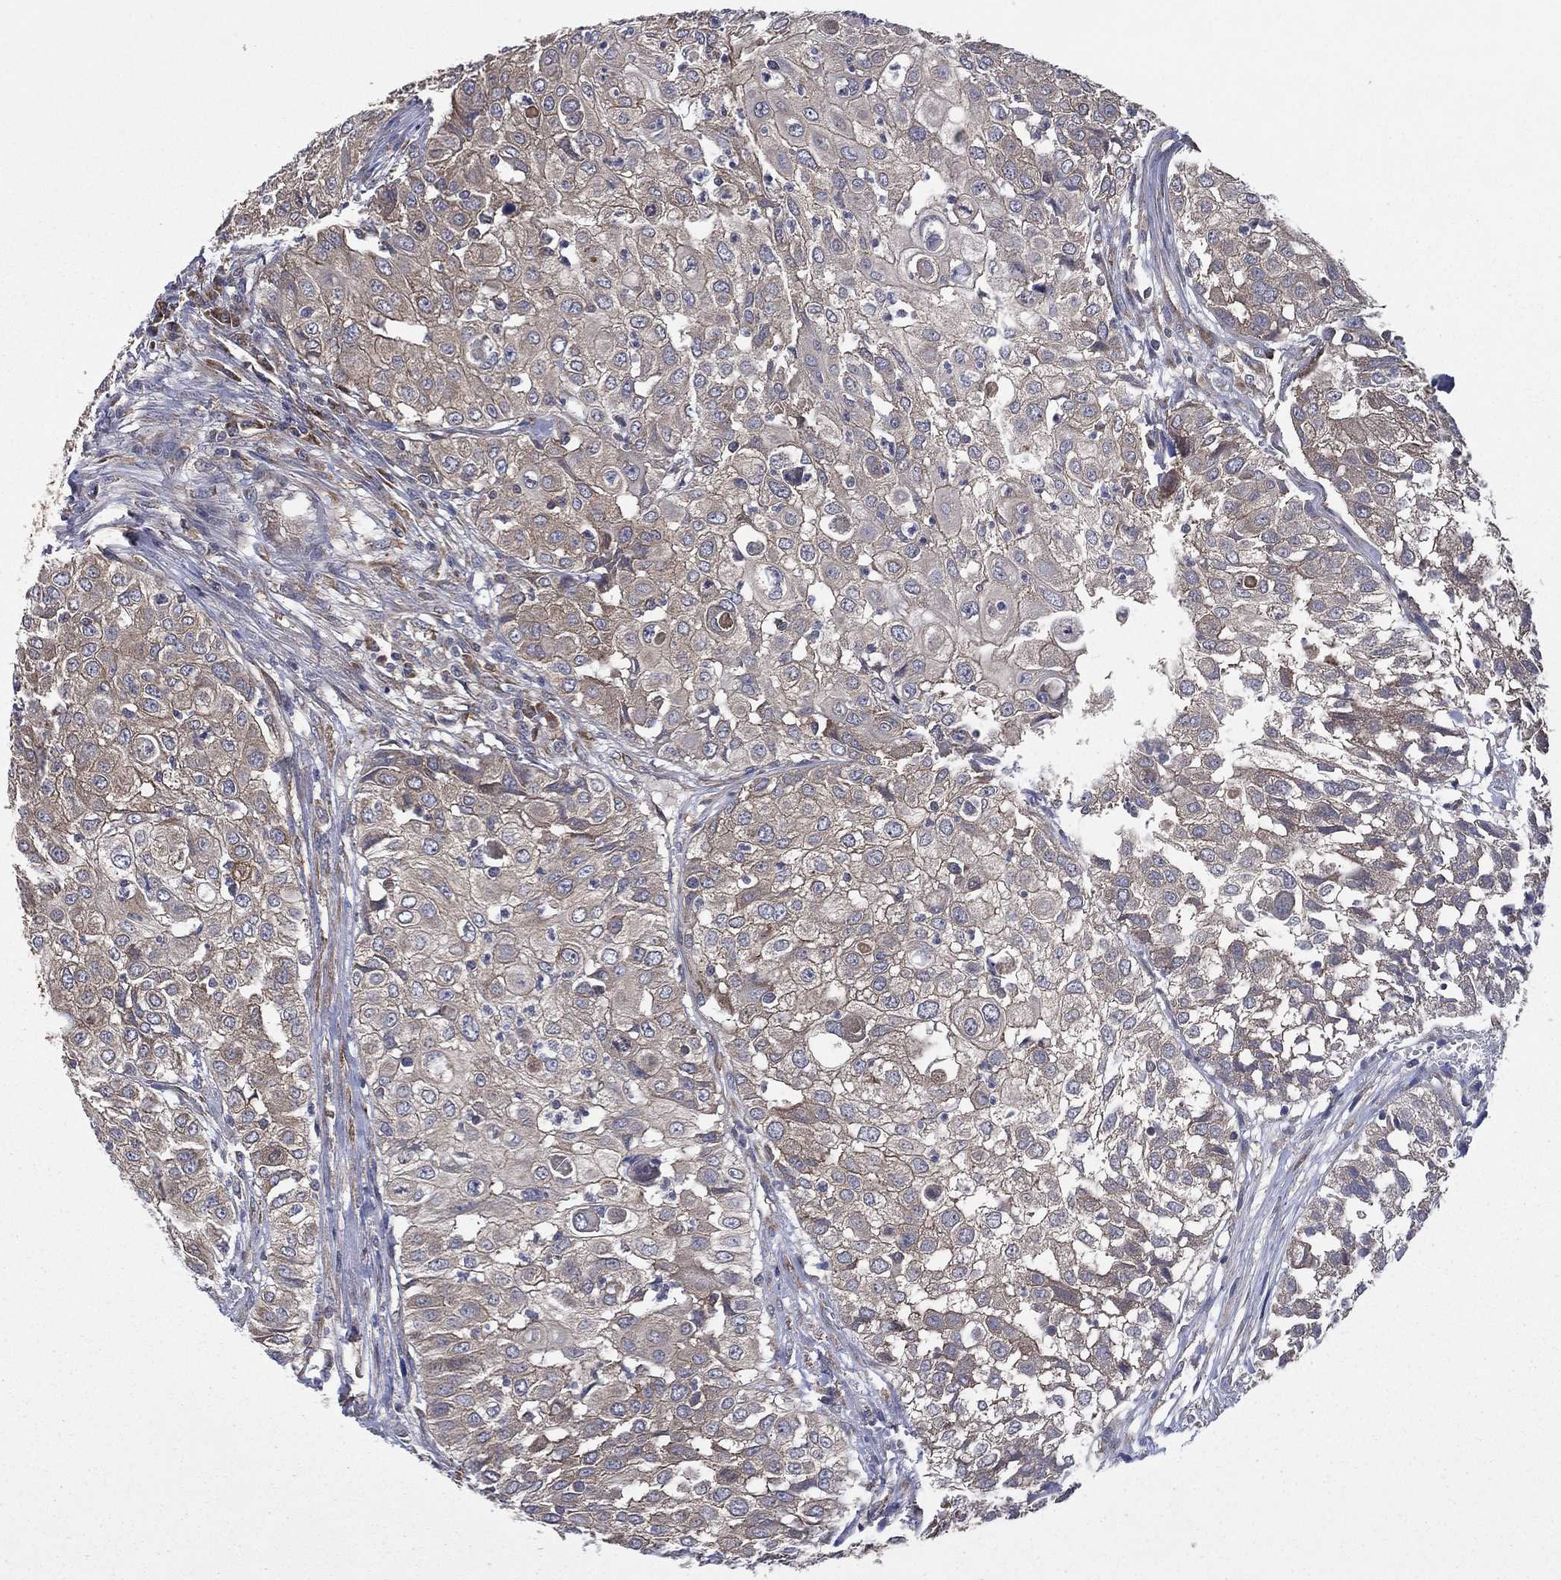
{"staining": {"intensity": "negative", "quantity": "none", "location": "none"}, "tissue": "urothelial cancer", "cell_type": "Tumor cells", "image_type": "cancer", "snomed": [{"axis": "morphology", "description": "Urothelial carcinoma, High grade"}, {"axis": "topography", "description": "Urinary bladder"}], "caption": "This image is of urothelial cancer stained with immunohistochemistry to label a protein in brown with the nuclei are counter-stained blue. There is no staining in tumor cells.", "gene": "C2orf76", "patient": {"sex": "female", "age": 79}}